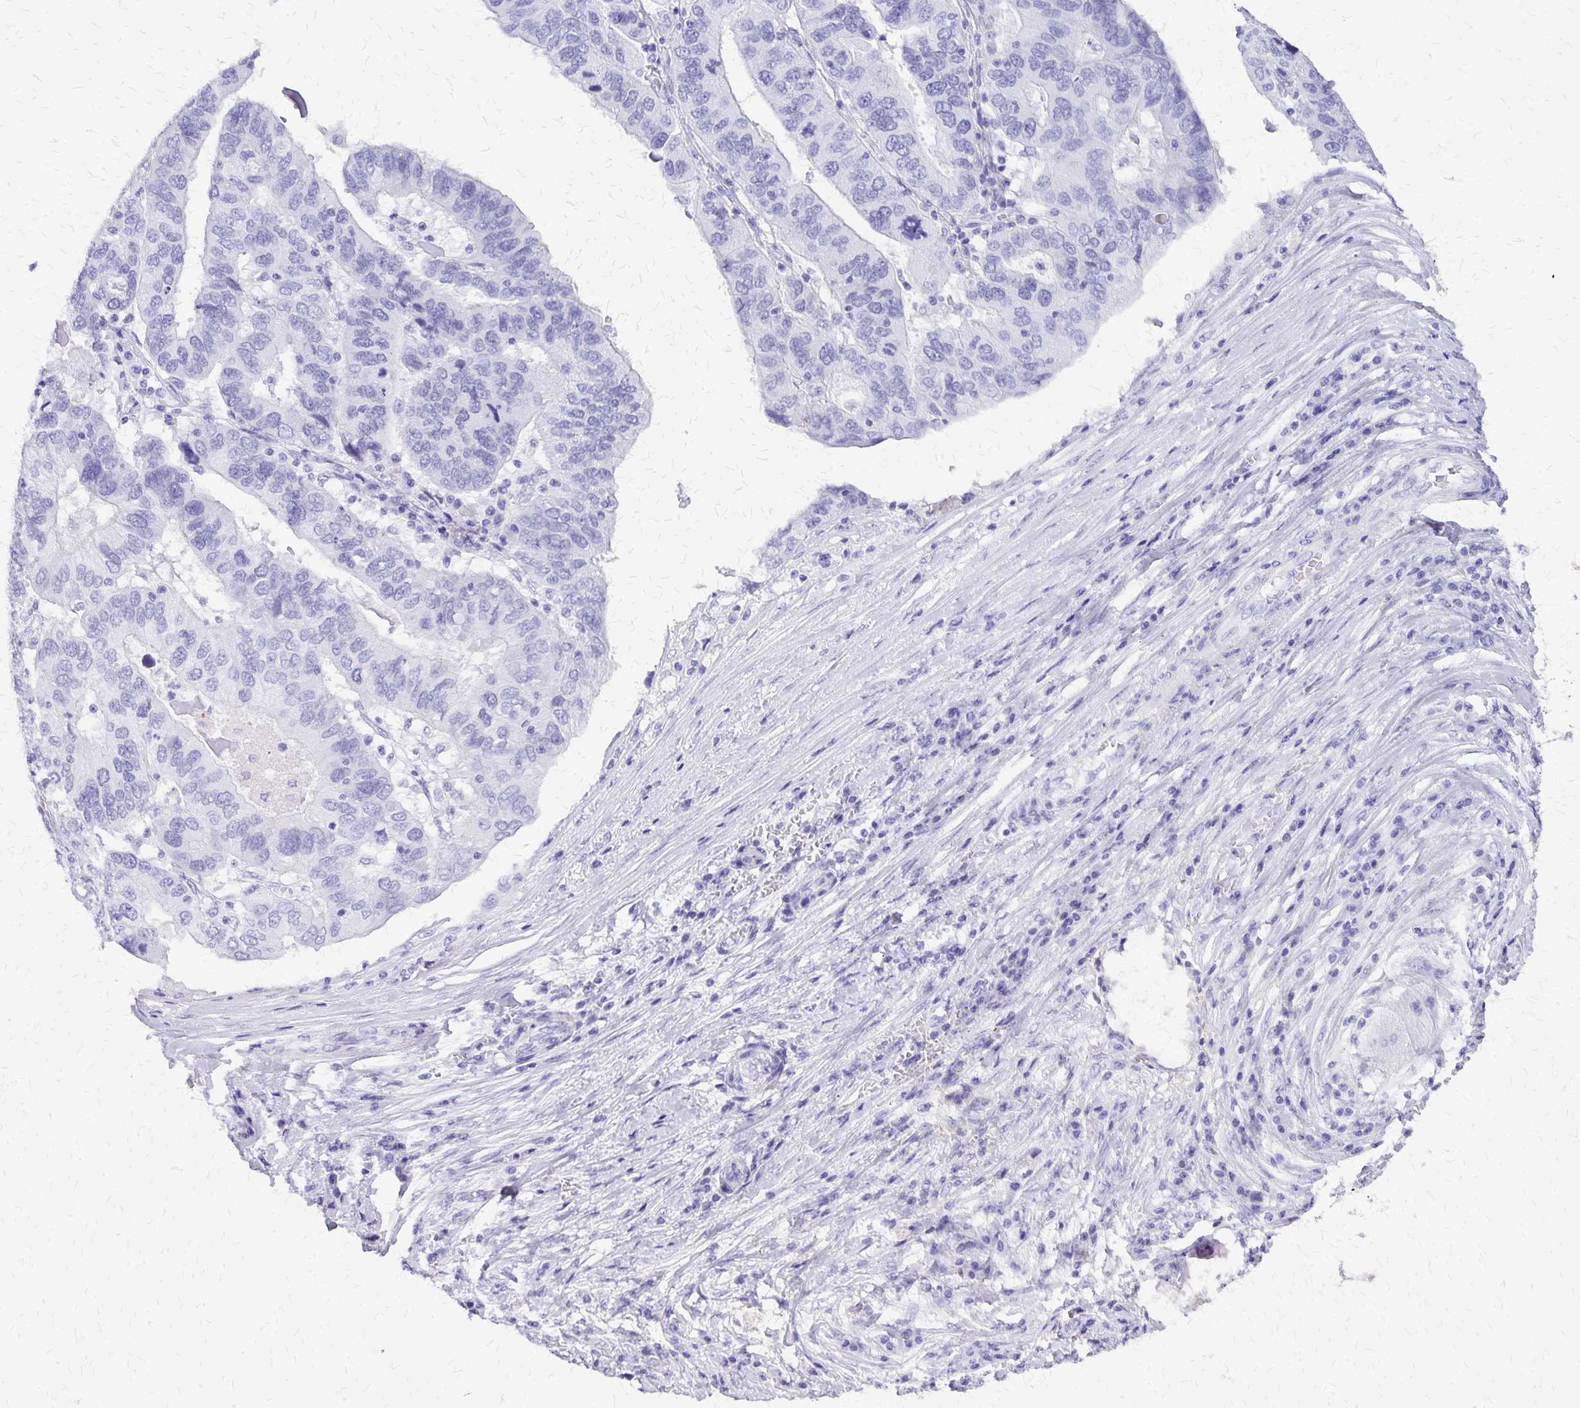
{"staining": {"intensity": "negative", "quantity": "none", "location": "none"}, "tissue": "ovarian cancer", "cell_type": "Tumor cells", "image_type": "cancer", "snomed": [{"axis": "morphology", "description": "Cystadenocarcinoma, serous, NOS"}, {"axis": "topography", "description": "Ovary"}], "caption": "Histopathology image shows no protein expression in tumor cells of ovarian cancer tissue.", "gene": "SLC13A2", "patient": {"sex": "female", "age": 79}}